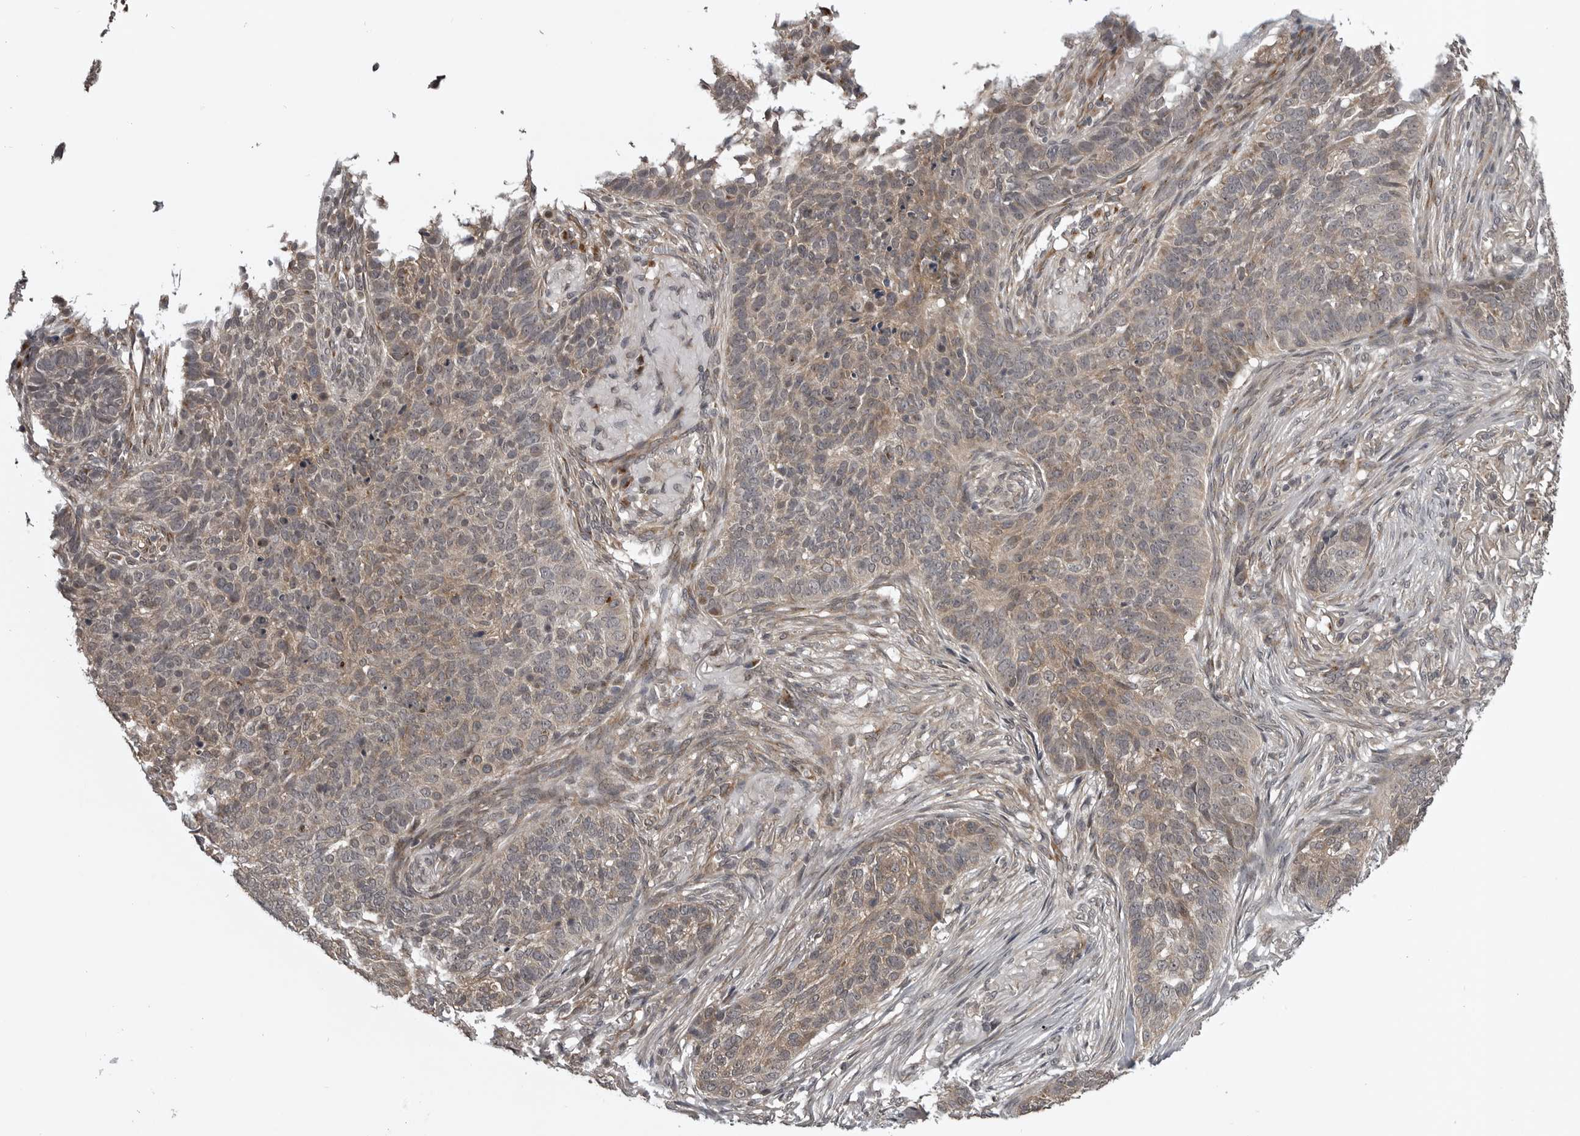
{"staining": {"intensity": "moderate", "quantity": "25%-75%", "location": "cytoplasmic/membranous"}, "tissue": "skin cancer", "cell_type": "Tumor cells", "image_type": "cancer", "snomed": [{"axis": "morphology", "description": "Basal cell carcinoma"}, {"axis": "topography", "description": "Skin"}], "caption": "Tumor cells display moderate cytoplasmic/membranous positivity in about 25%-75% of cells in skin cancer (basal cell carcinoma). (DAB (3,3'-diaminobenzidine) IHC with brightfield microscopy, high magnification).", "gene": "SNX16", "patient": {"sex": "male", "age": 85}}